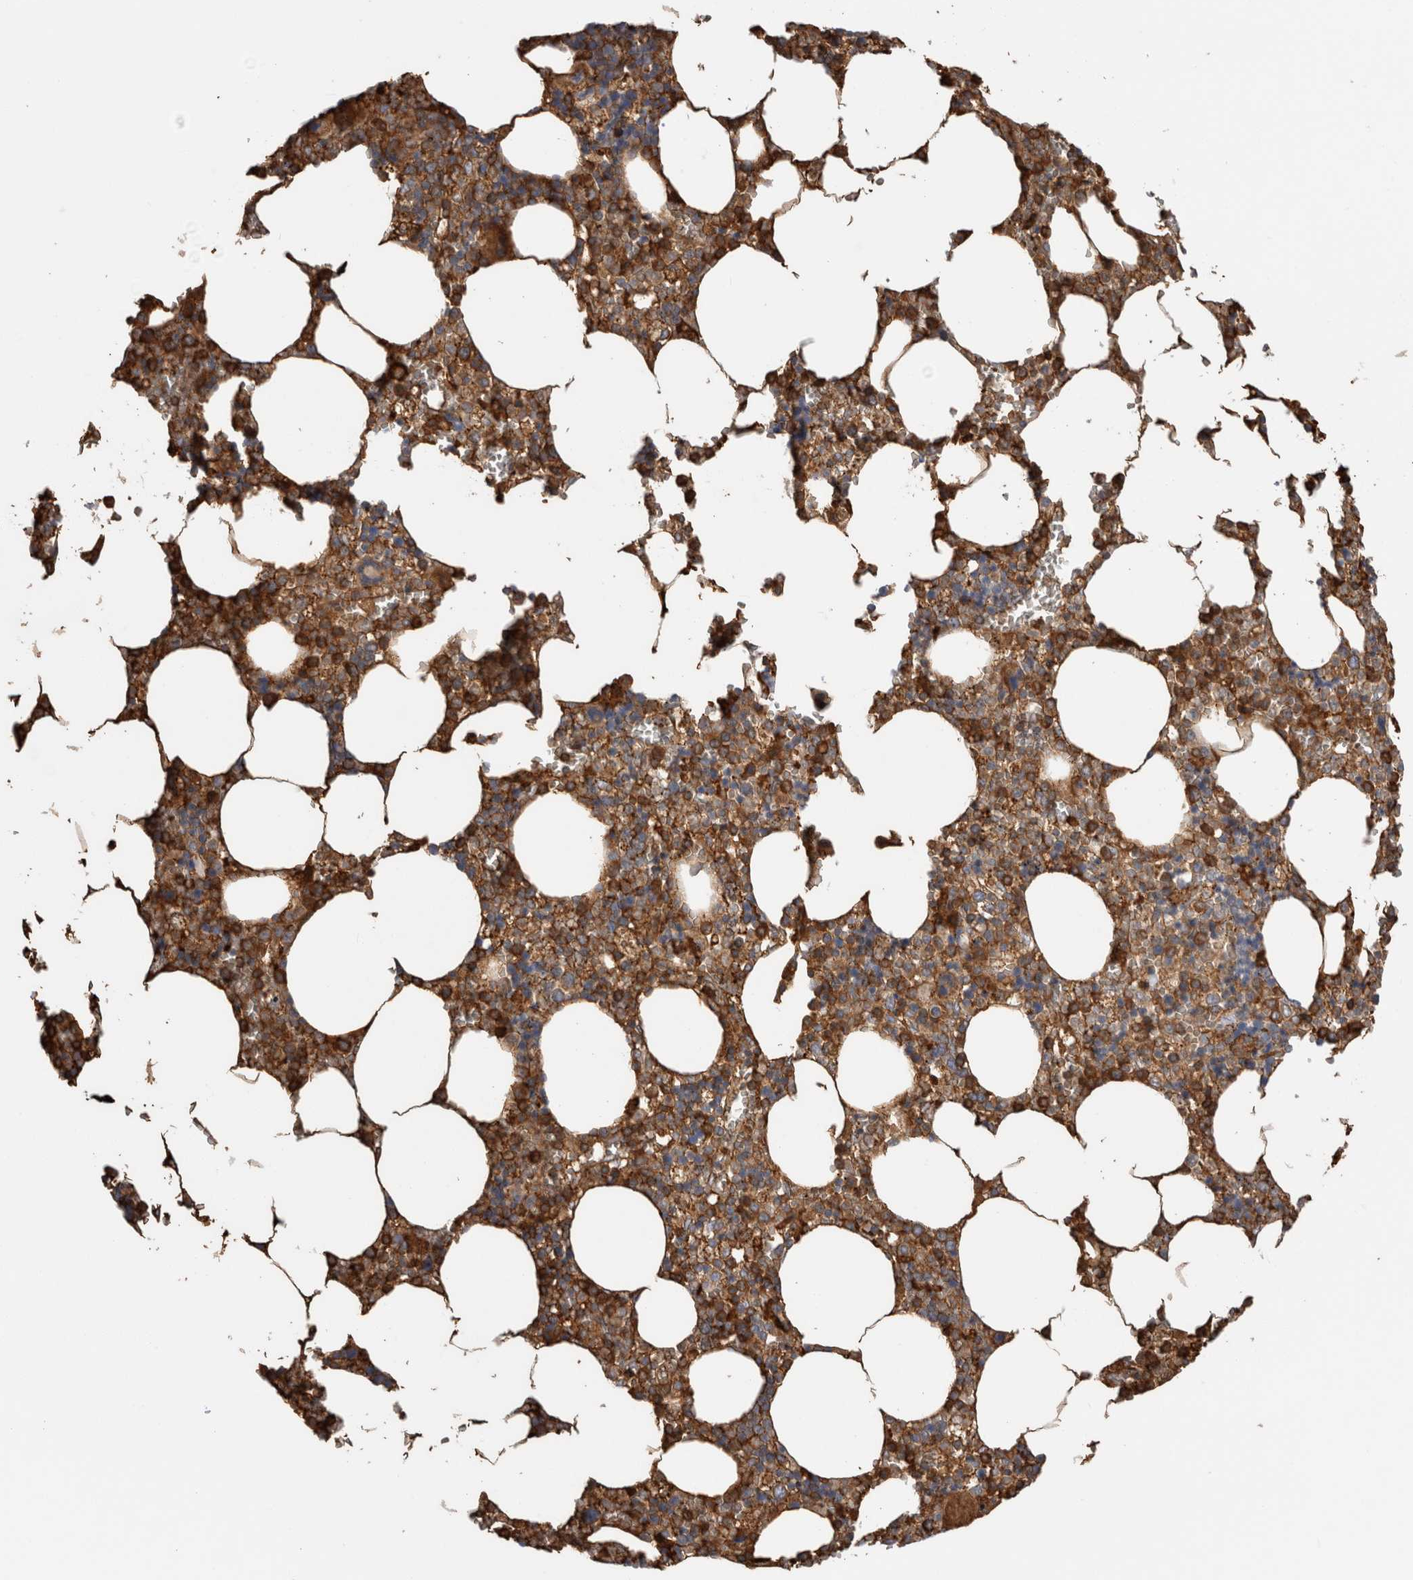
{"staining": {"intensity": "moderate", "quantity": "25%-75%", "location": "cytoplasmic/membranous"}, "tissue": "bone marrow", "cell_type": "Hematopoietic cells", "image_type": "normal", "snomed": [{"axis": "morphology", "description": "Normal tissue, NOS"}, {"axis": "topography", "description": "Bone marrow"}], "caption": "IHC (DAB) staining of unremarkable human bone marrow demonstrates moderate cytoplasmic/membranous protein expression in about 25%-75% of hematopoietic cells. Using DAB (brown) and hematoxylin (blue) stains, captured at high magnification using brightfield microscopy.", "gene": "TBCE", "patient": {"sex": "male", "age": 70}}